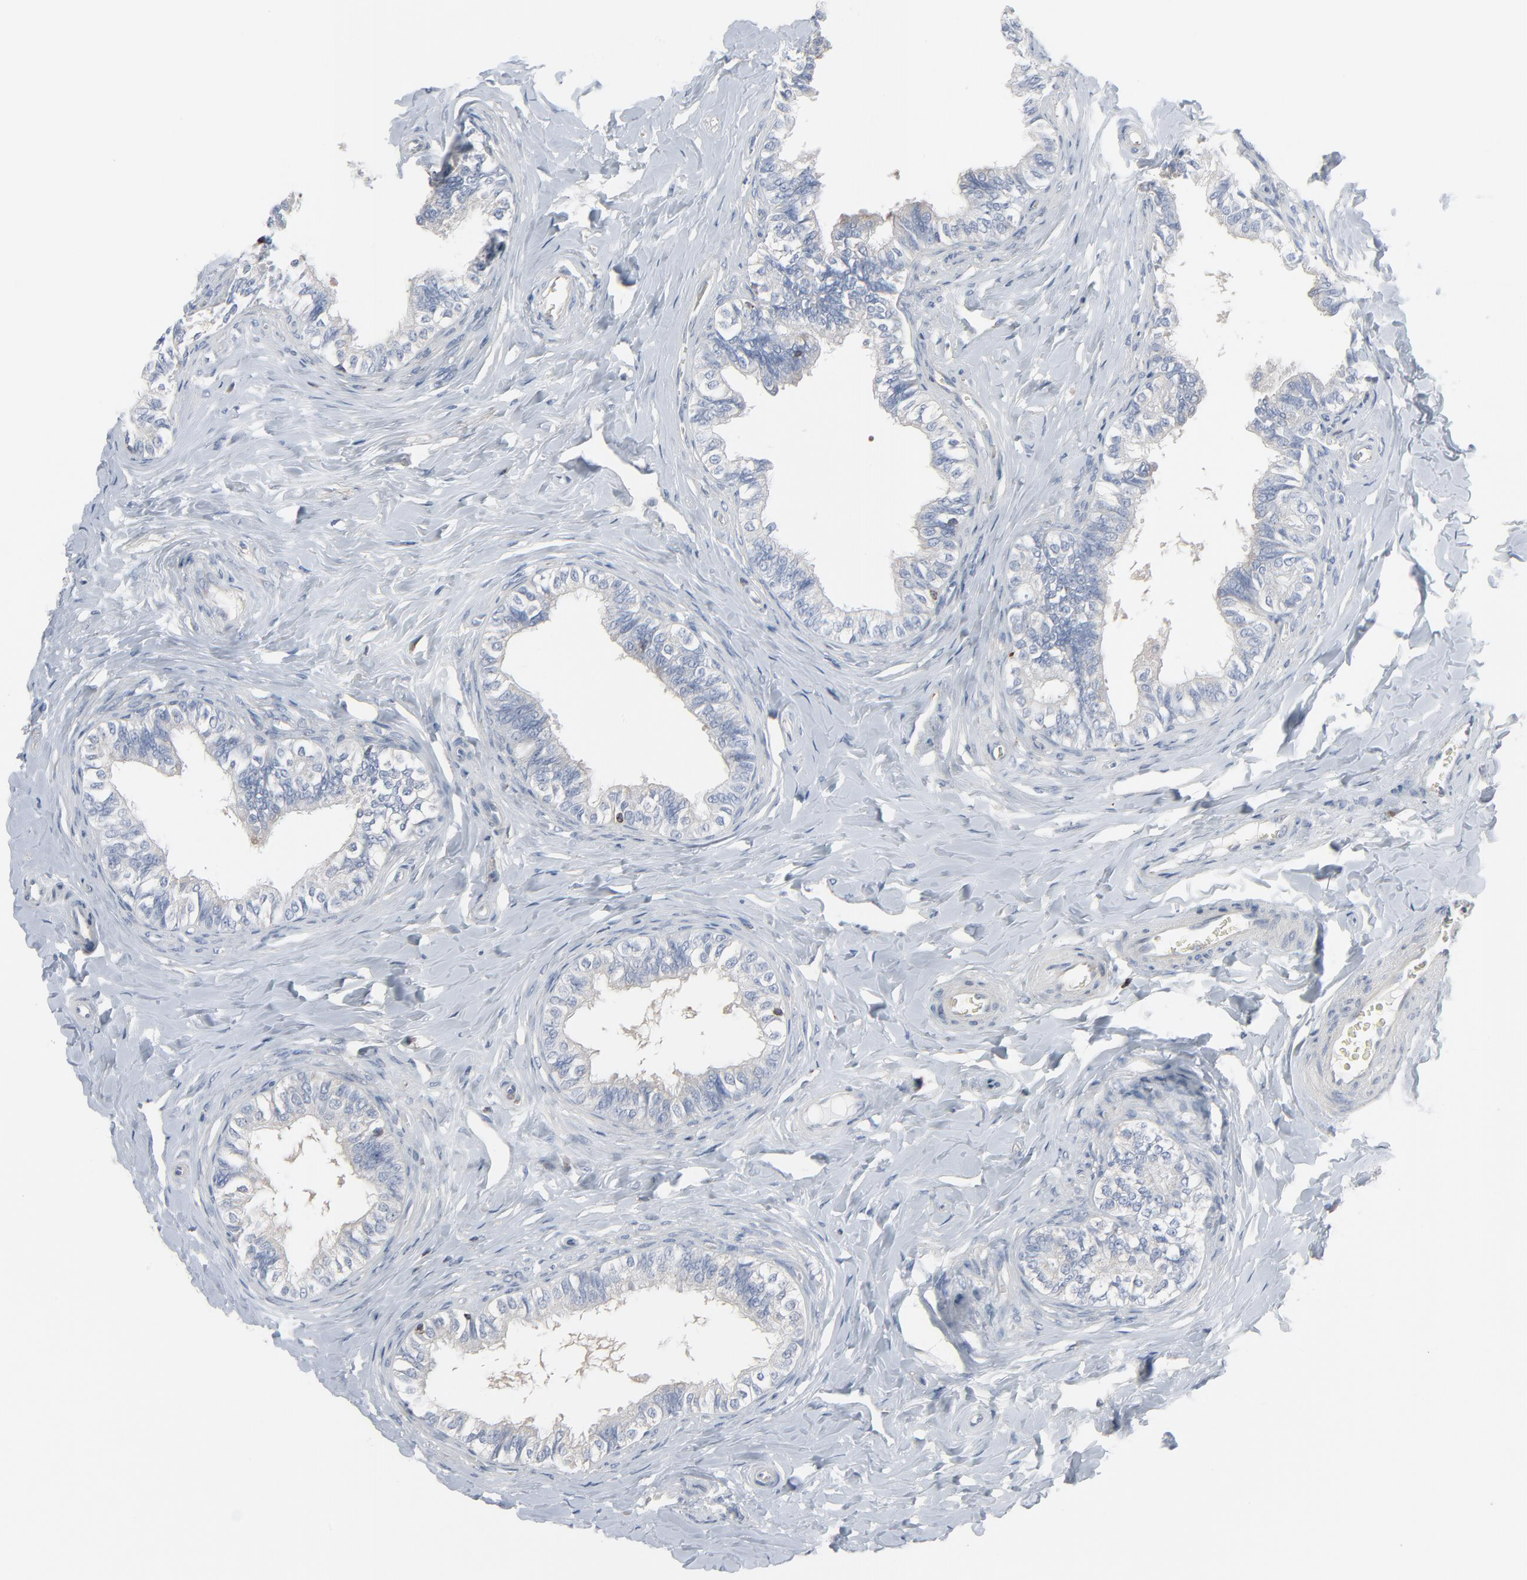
{"staining": {"intensity": "weak", "quantity": "<25%", "location": "cytoplasmic/membranous"}, "tissue": "epididymis", "cell_type": "Glandular cells", "image_type": "normal", "snomed": [{"axis": "morphology", "description": "Normal tissue, NOS"}, {"axis": "topography", "description": "Soft tissue"}, {"axis": "topography", "description": "Epididymis"}], "caption": "The micrograph demonstrates no significant staining in glandular cells of epididymis.", "gene": "OPTN", "patient": {"sex": "male", "age": 26}}